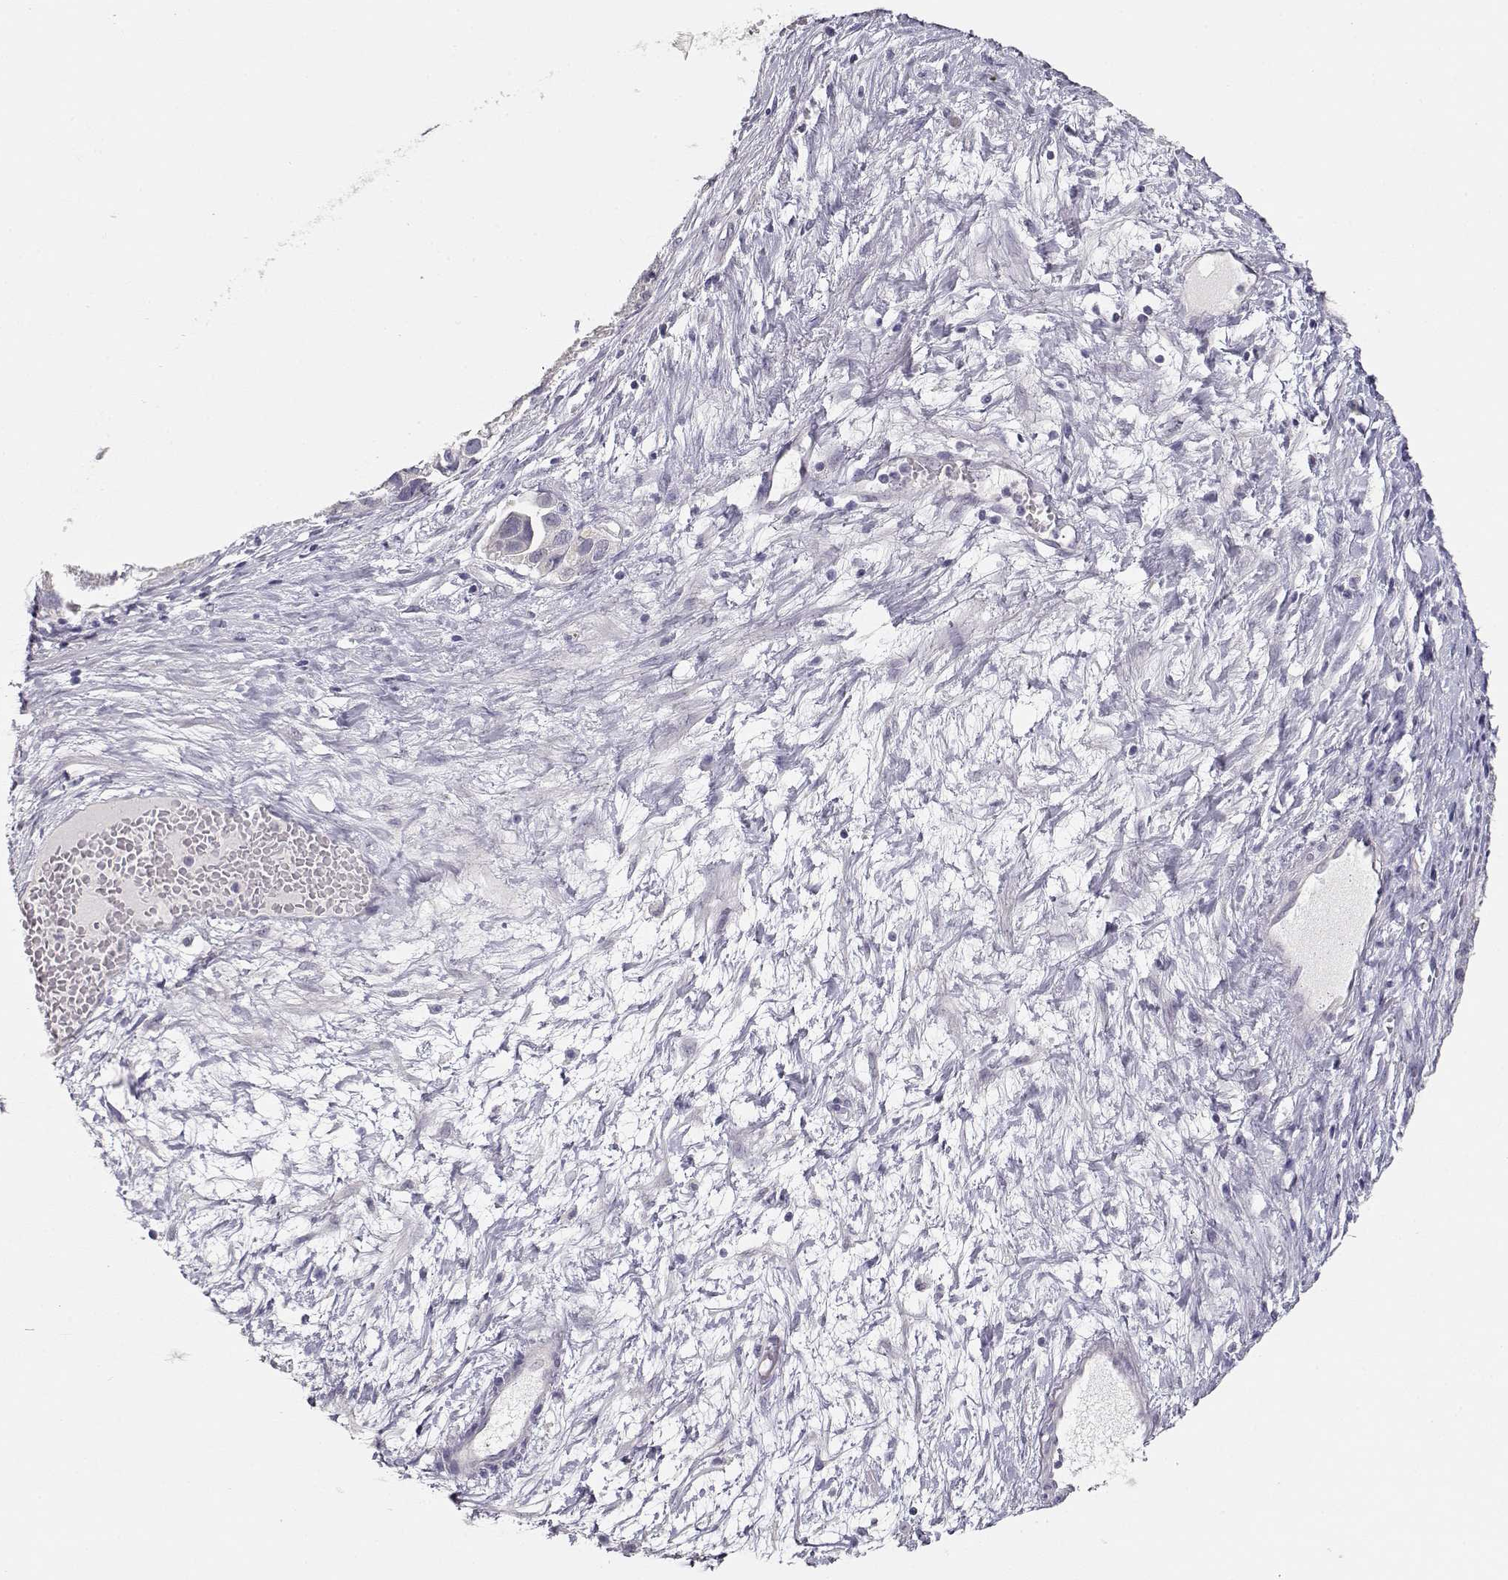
{"staining": {"intensity": "negative", "quantity": "none", "location": "none"}, "tissue": "ovarian cancer", "cell_type": "Tumor cells", "image_type": "cancer", "snomed": [{"axis": "morphology", "description": "Cystadenocarcinoma, serous, NOS"}, {"axis": "topography", "description": "Ovary"}], "caption": "Immunohistochemistry (IHC) micrograph of neoplastic tissue: ovarian serous cystadenocarcinoma stained with DAB reveals no significant protein expression in tumor cells.", "gene": "MAGEC1", "patient": {"sex": "female", "age": 54}}